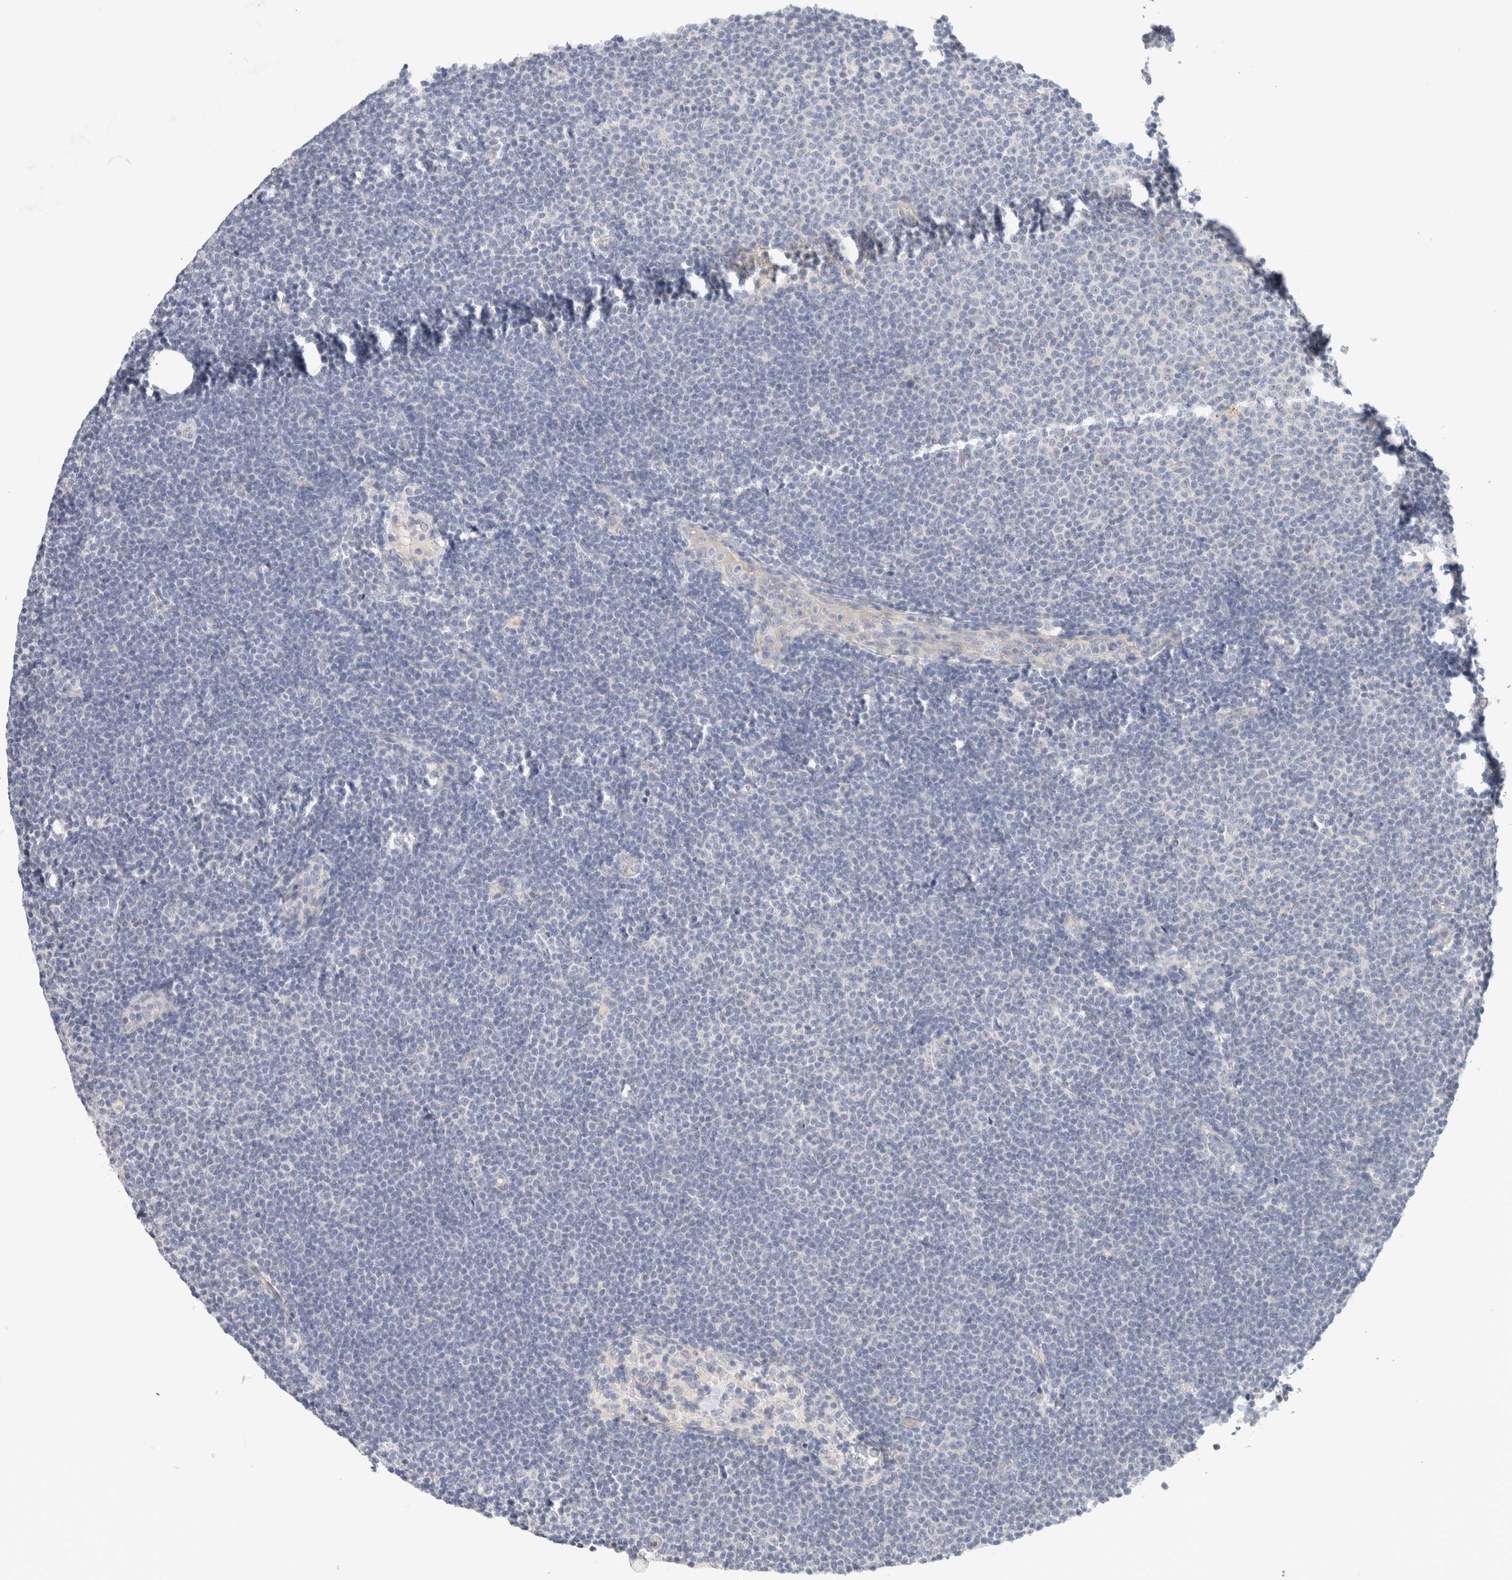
{"staining": {"intensity": "negative", "quantity": "none", "location": "none"}, "tissue": "lymphoma", "cell_type": "Tumor cells", "image_type": "cancer", "snomed": [{"axis": "morphology", "description": "Malignant lymphoma, non-Hodgkin's type, Low grade"}, {"axis": "topography", "description": "Lymph node"}], "caption": "Immunohistochemistry of lymphoma reveals no staining in tumor cells.", "gene": "SPRTN", "patient": {"sex": "female", "age": 53}}